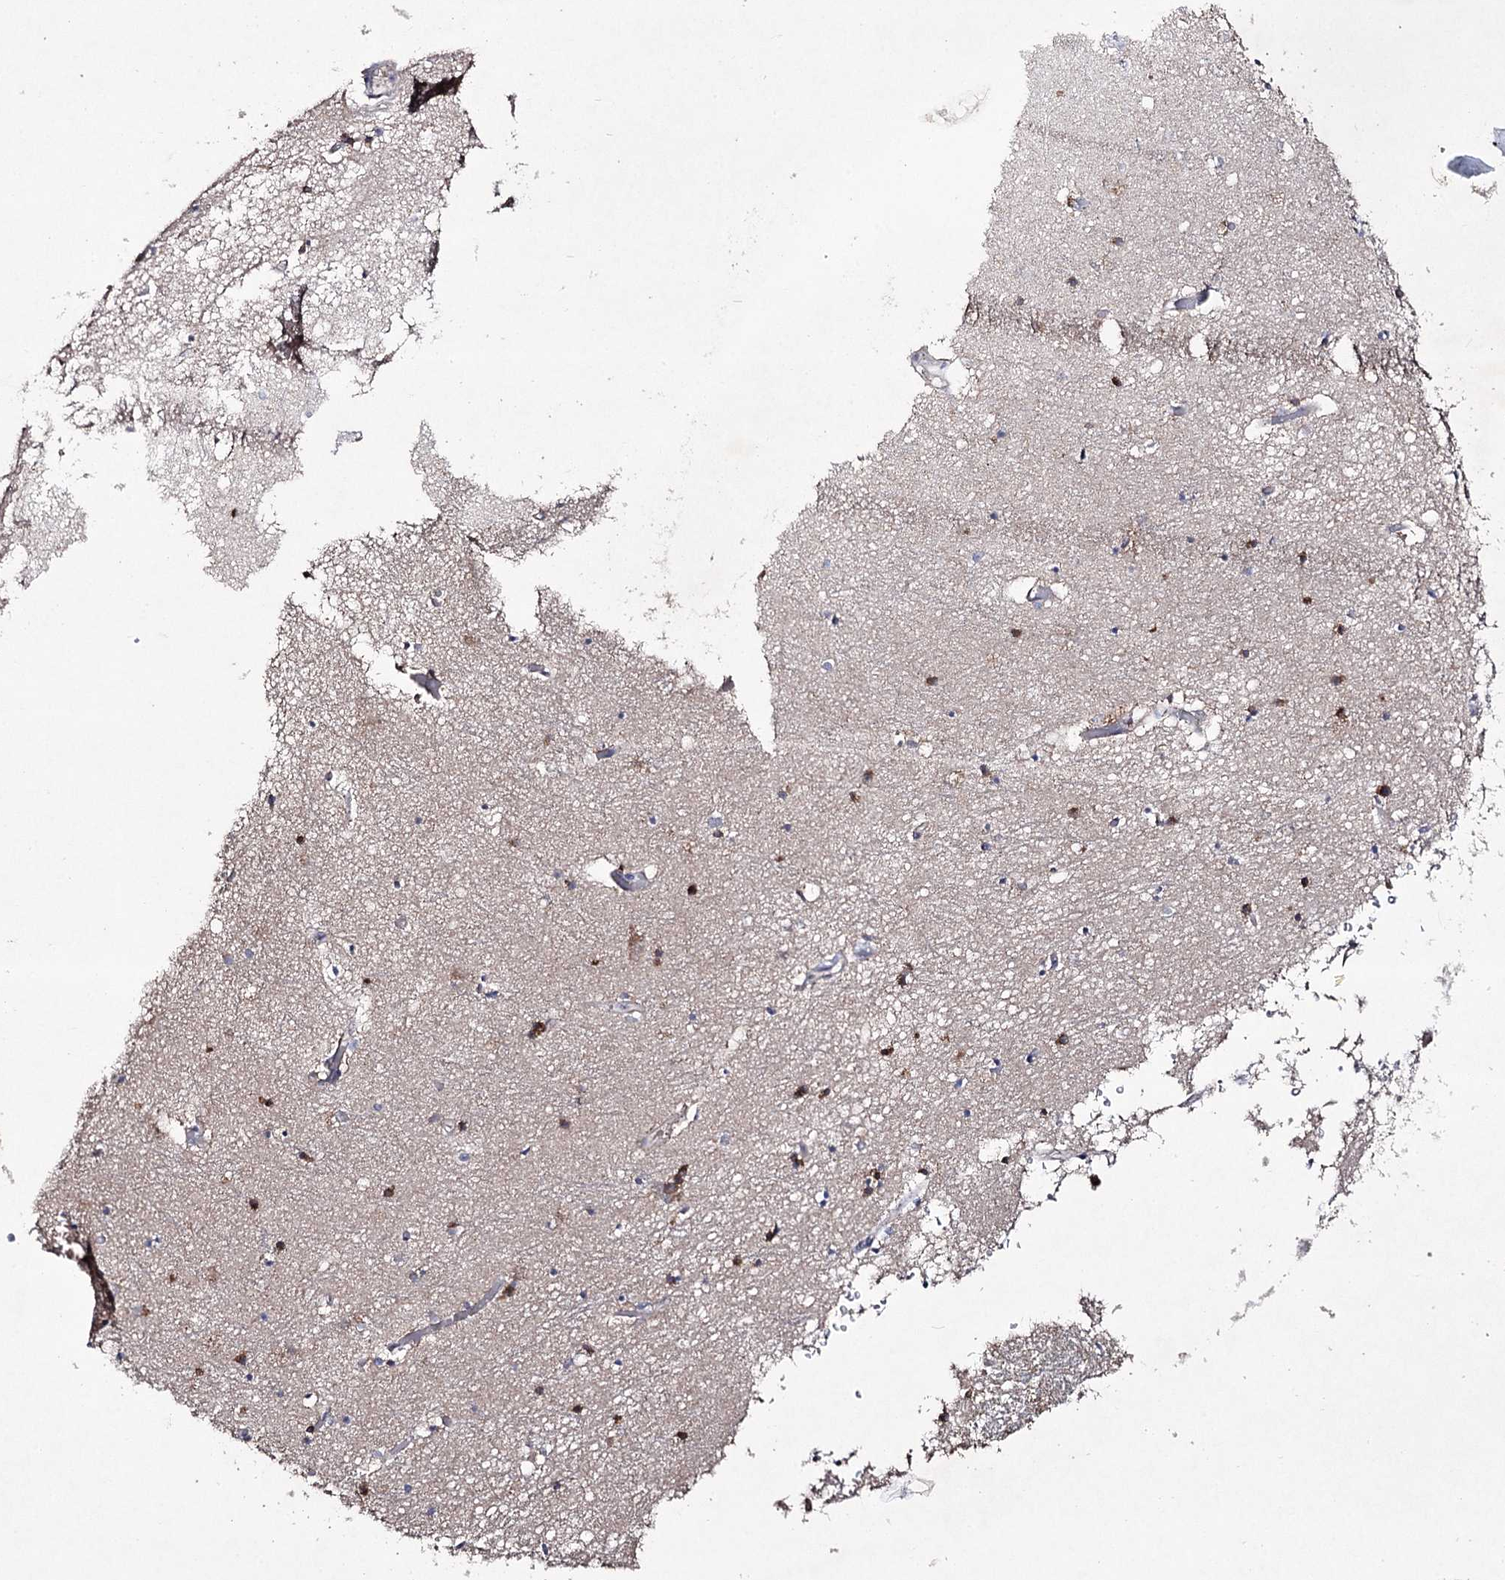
{"staining": {"intensity": "strong", "quantity": "25%-75%", "location": "cytoplasmic/membranous"}, "tissue": "hippocampus", "cell_type": "Glial cells", "image_type": "normal", "snomed": [{"axis": "morphology", "description": "Normal tissue, NOS"}, {"axis": "topography", "description": "Hippocampus"}], "caption": "Immunohistochemistry (IHC) (DAB (3,3'-diaminobenzidine)) staining of normal human hippocampus exhibits strong cytoplasmic/membranous protein staining in approximately 25%-75% of glial cells.", "gene": "SEMA4G", "patient": {"sex": "male", "age": 70}}